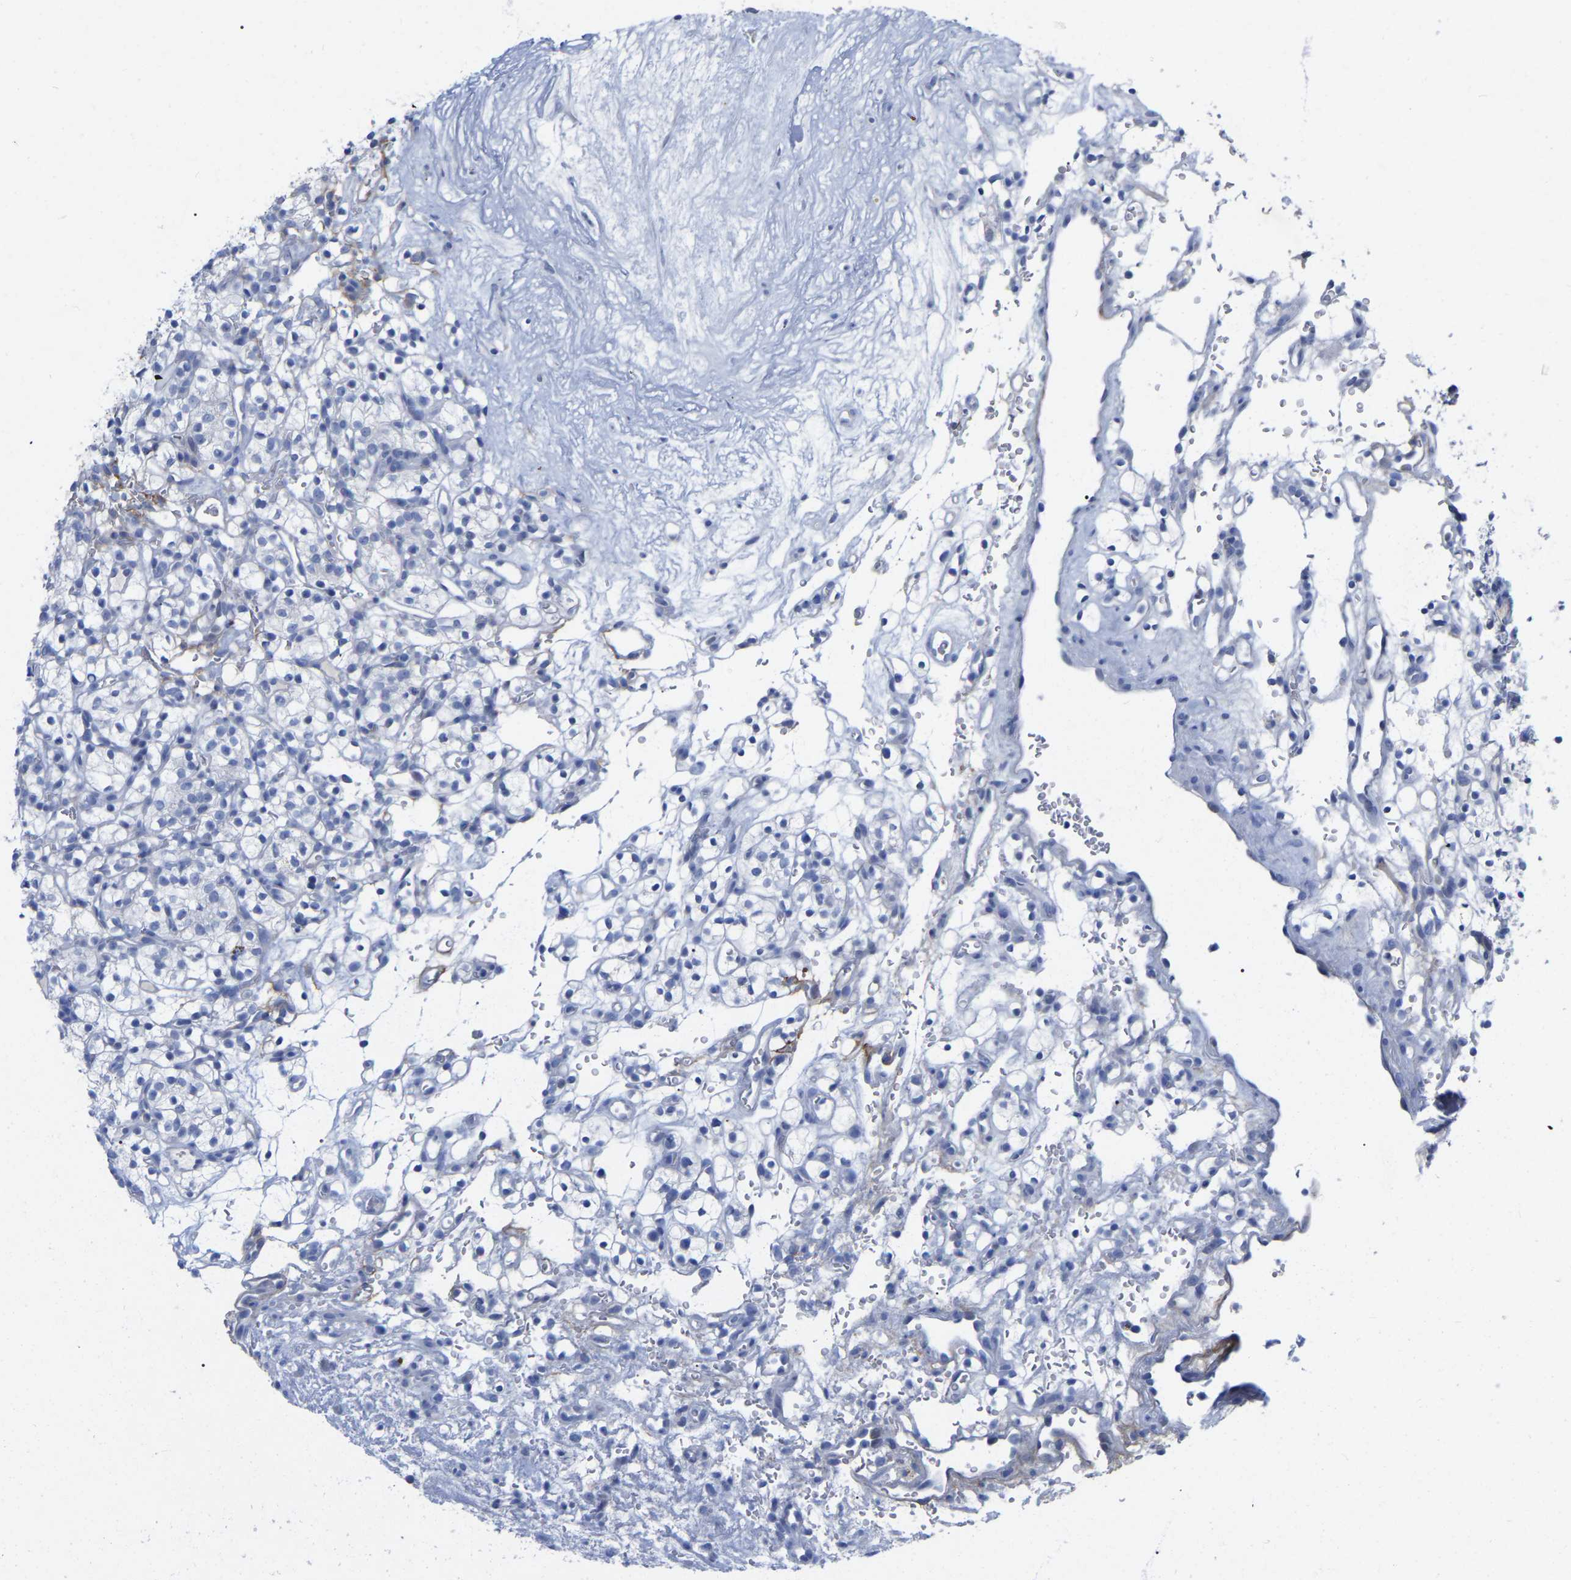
{"staining": {"intensity": "negative", "quantity": "none", "location": "none"}, "tissue": "renal cancer", "cell_type": "Tumor cells", "image_type": "cancer", "snomed": [{"axis": "morphology", "description": "Adenocarcinoma, NOS"}, {"axis": "topography", "description": "Kidney"}], "caption": "DAB immunohistochemical staining of human renal cancer shows no significant staining in tumor cells. The staining is performed using DAB (3,3'-diaminobenzidine) brown chromogen with nuclei counter-stained in using hematoxylin.", "gene": "HAPLN1", "patient": {"sex": "female", "age": 57}}